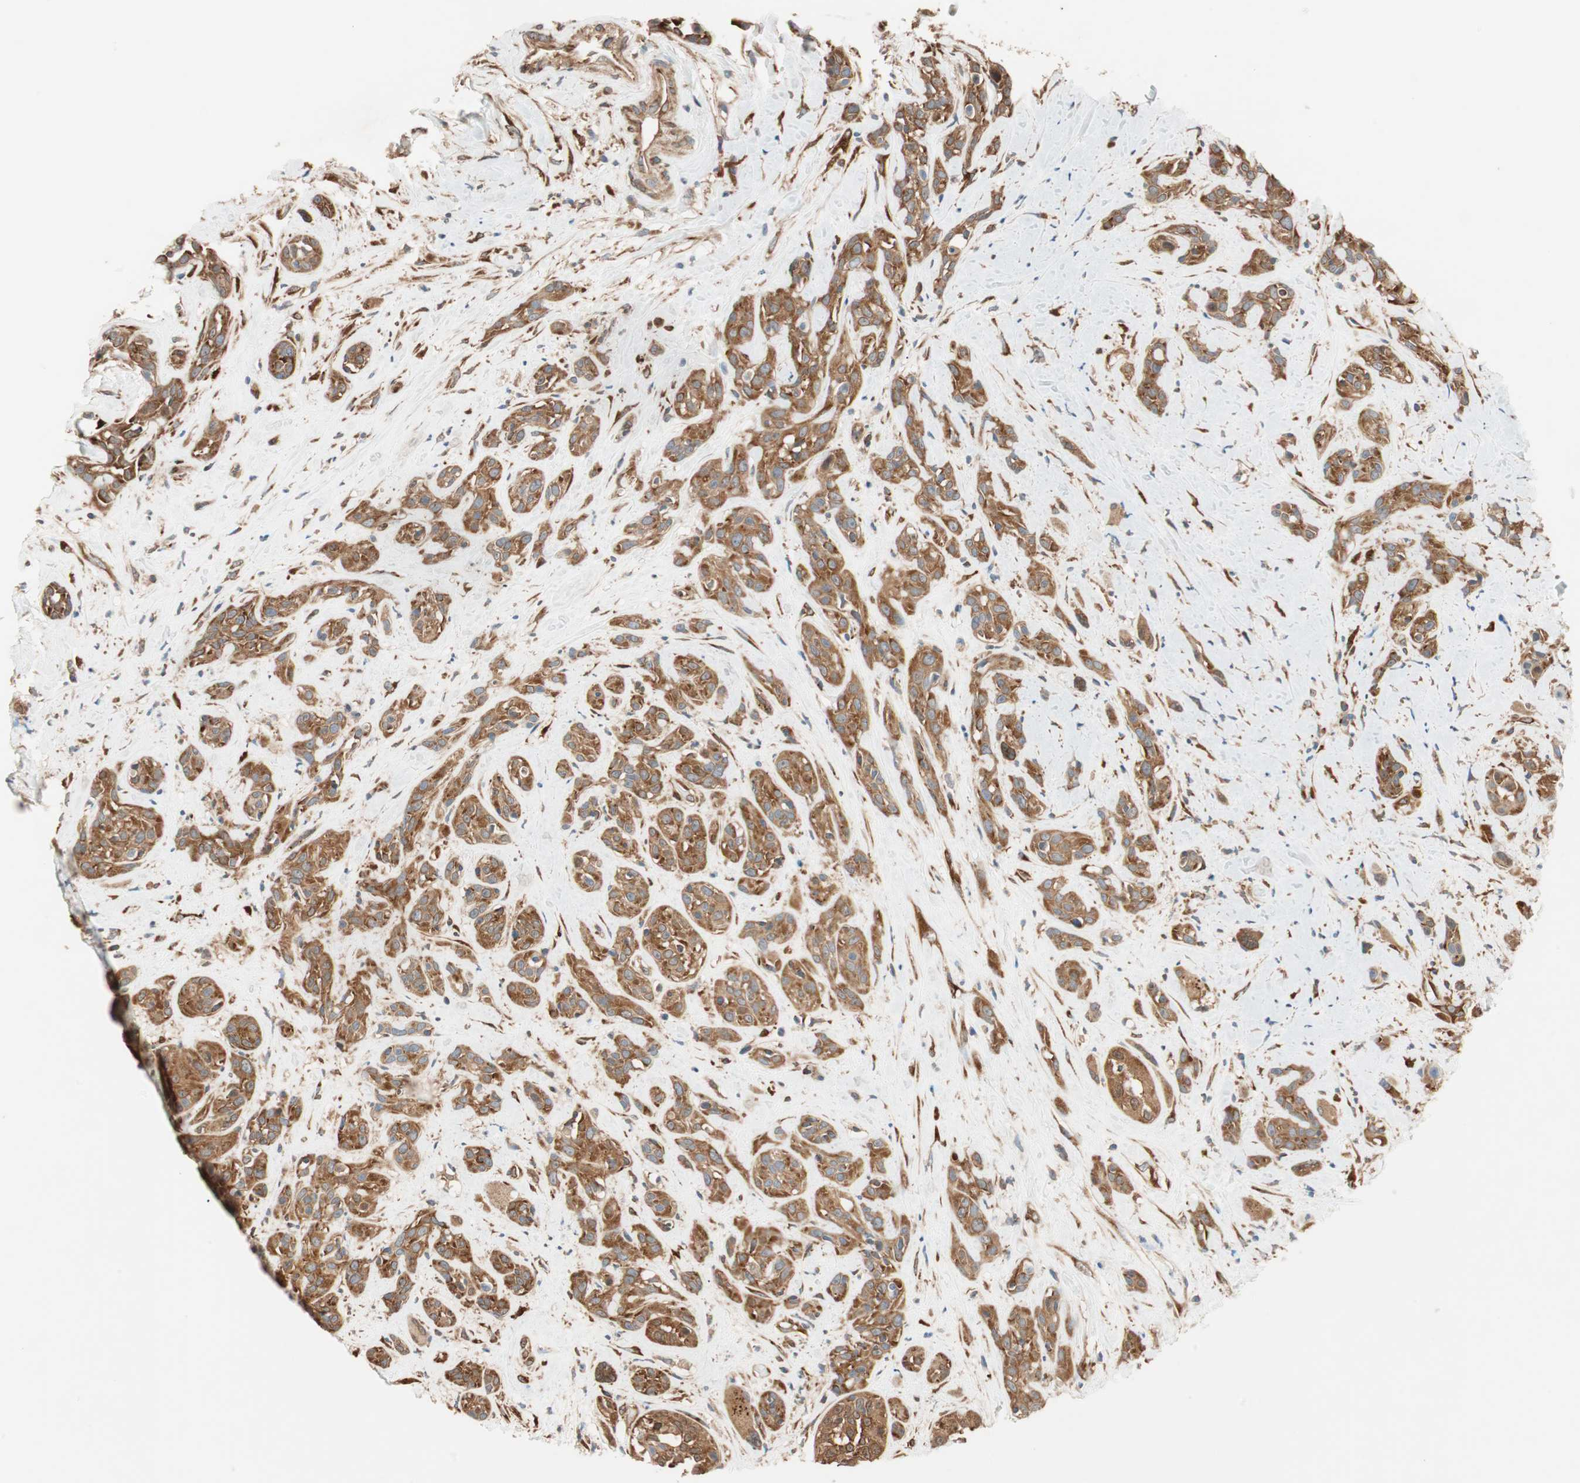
{"staining": {"intensity": "moderate", "quantity": ">75%", "location": "cytoplasmic/membranous"}, "tissue": "head and neck cancer", "cell_type": "Tumor cells", "image_type": "cancer", "snomed": [{"axis": "morphology", "description": "Squamous cell carcinoma, NOS"}, {"axis": "topography", "description": "Head-Neck"}], "caption": "Squamous cell carcinoma (head and neck) tissue exhibits moderate cytoplasmic/membranous positivity in approximately >75% of tumor cells", "gene": "WASL", "patient": {"sex": "male", "age": 62}}